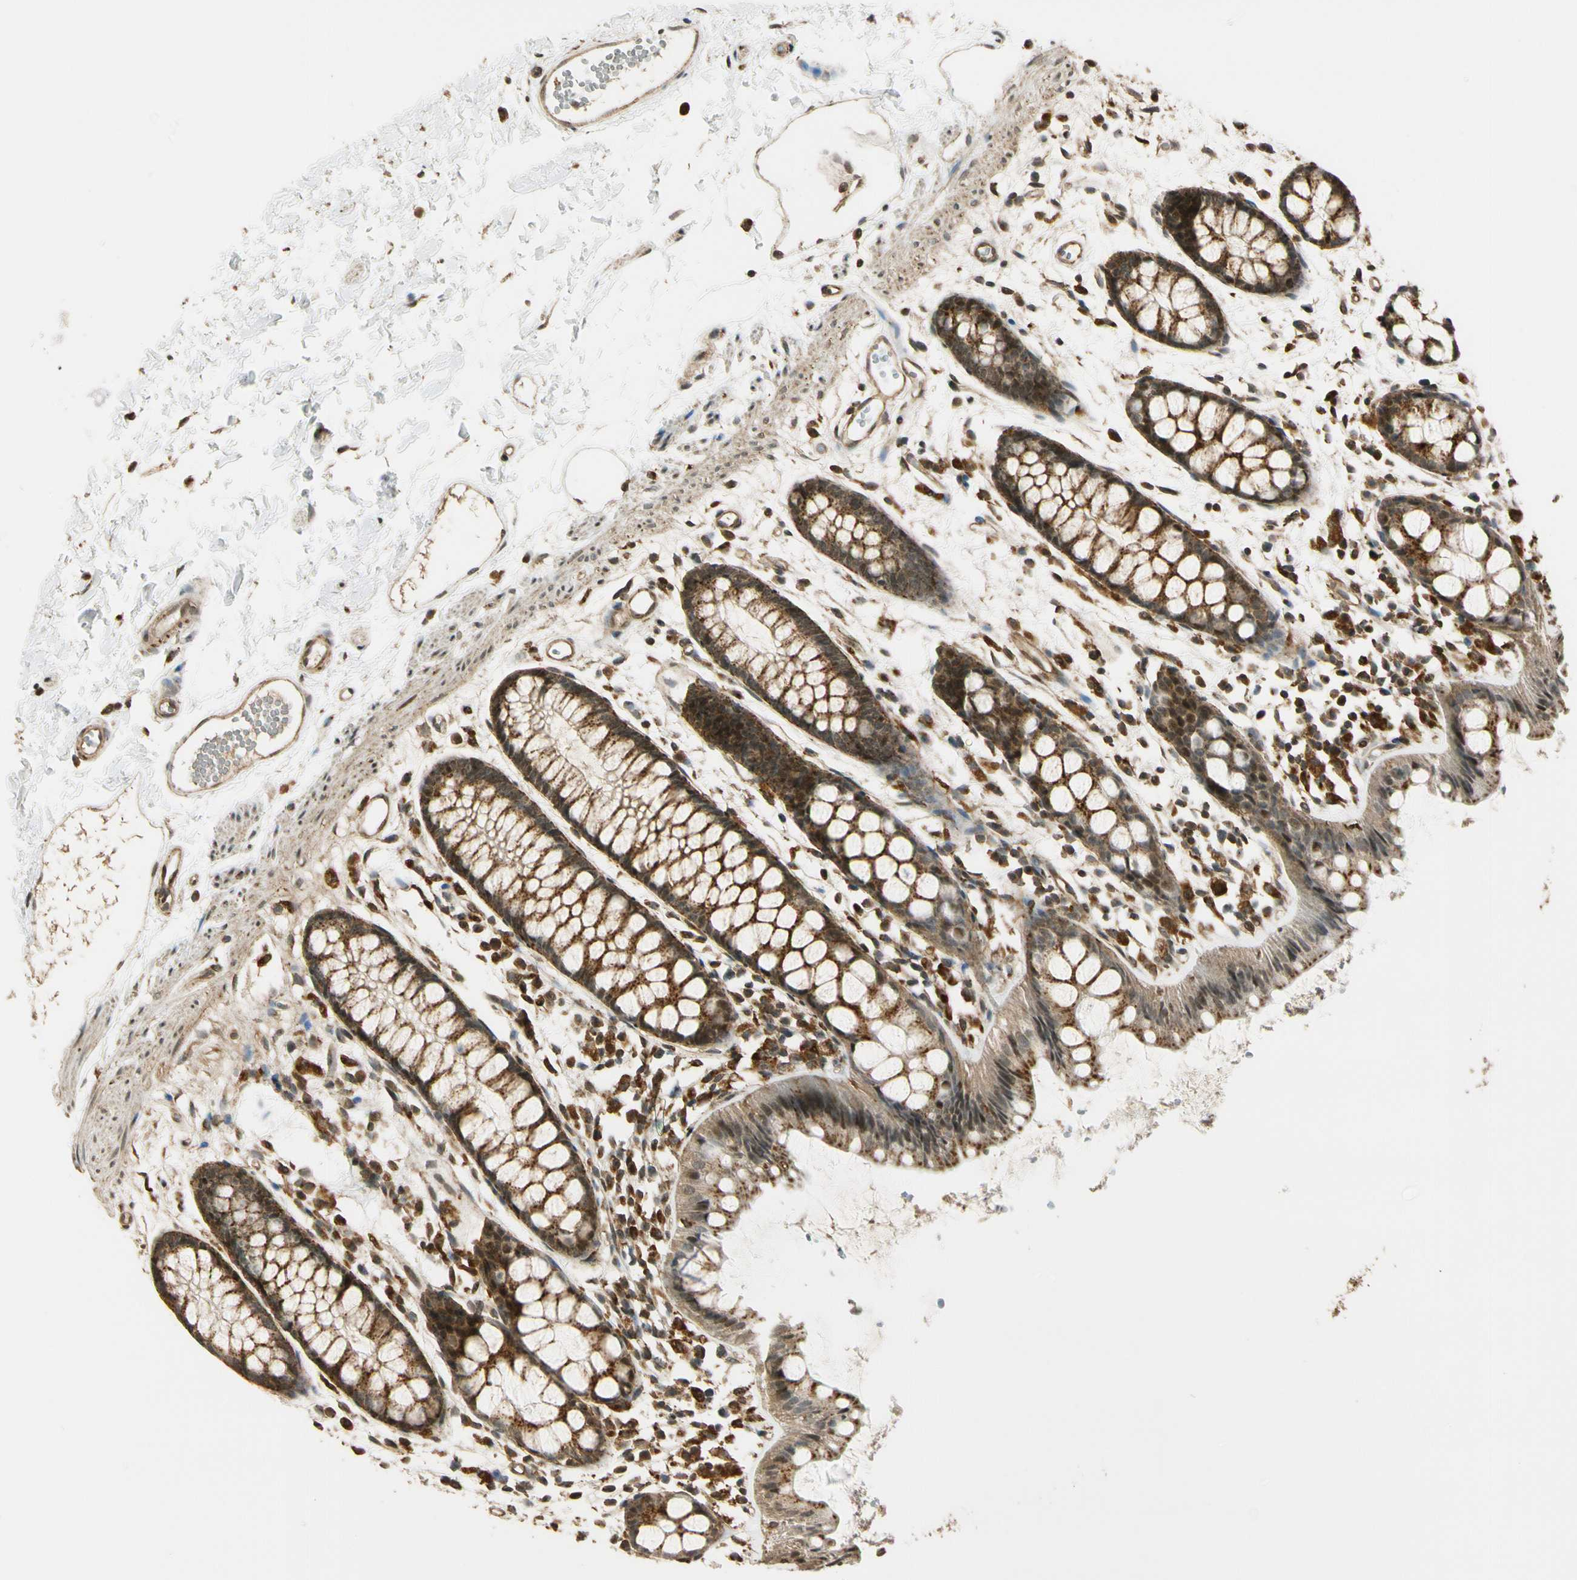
{"staining": {"intensity": "strong", "quantity": ">75%", "location": "cytoplasmic/membranous"}, "tissue": "rectum", "cell_type": "Glandular cells", "image_type": "normal", "snomed": [{"axis": "morphology", "description": "Normal tissue, NOS"}, {"axis": "topography", "description": "Rectum"}], "caption": "This histopathology image reveals unremarkable rectum stained with IHC to label a protein in brown. The cytoplasmic/membranous of glandular cells show strong positivity for the protein. Nuclei are counter-stained blue.", "gene": "LAMTOR1", "patient": {"sex": "female", "age": 66}}